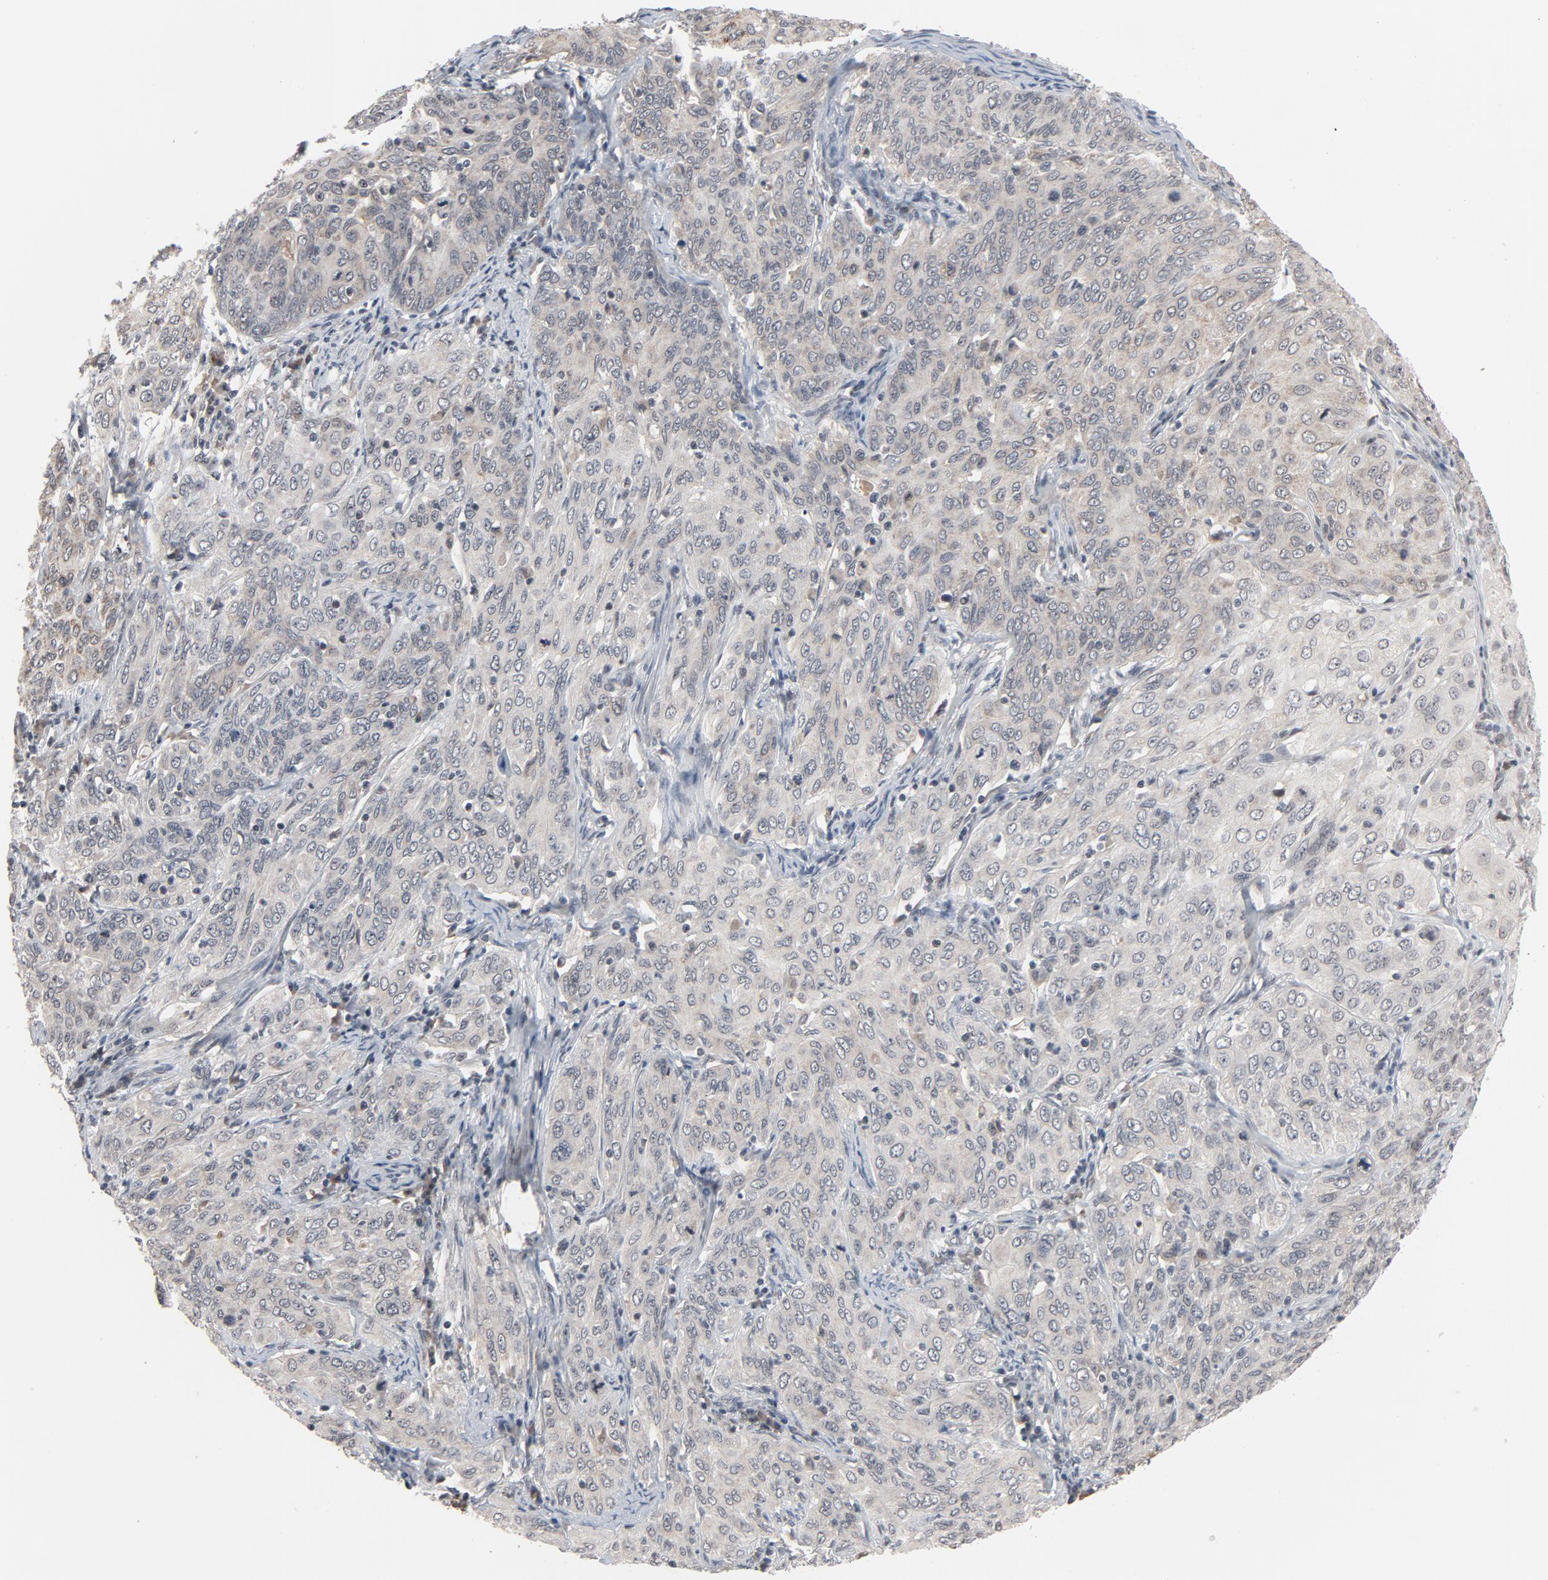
{"staining": {"intensity": "weak", "quantity": "<25%", "location": "nuclear"}, "tissue": "cervical cancer", "cell_type": "Tumor cells", "image_type": "cancer", "snomed": [{"axis": "morphology", "description": "Squamous cell carcinoma, NOS"}, {"axis": "topography", "description": "Cervix"}], "caption": "DAB (3,3'-diaminobenzidine) immunohistochemical staining of human cervical squamous cell carcinoma demonstrates no significant expression in tumor cells.", "gene": "MT3", "patient": {"sex": "female", "age": 38}}